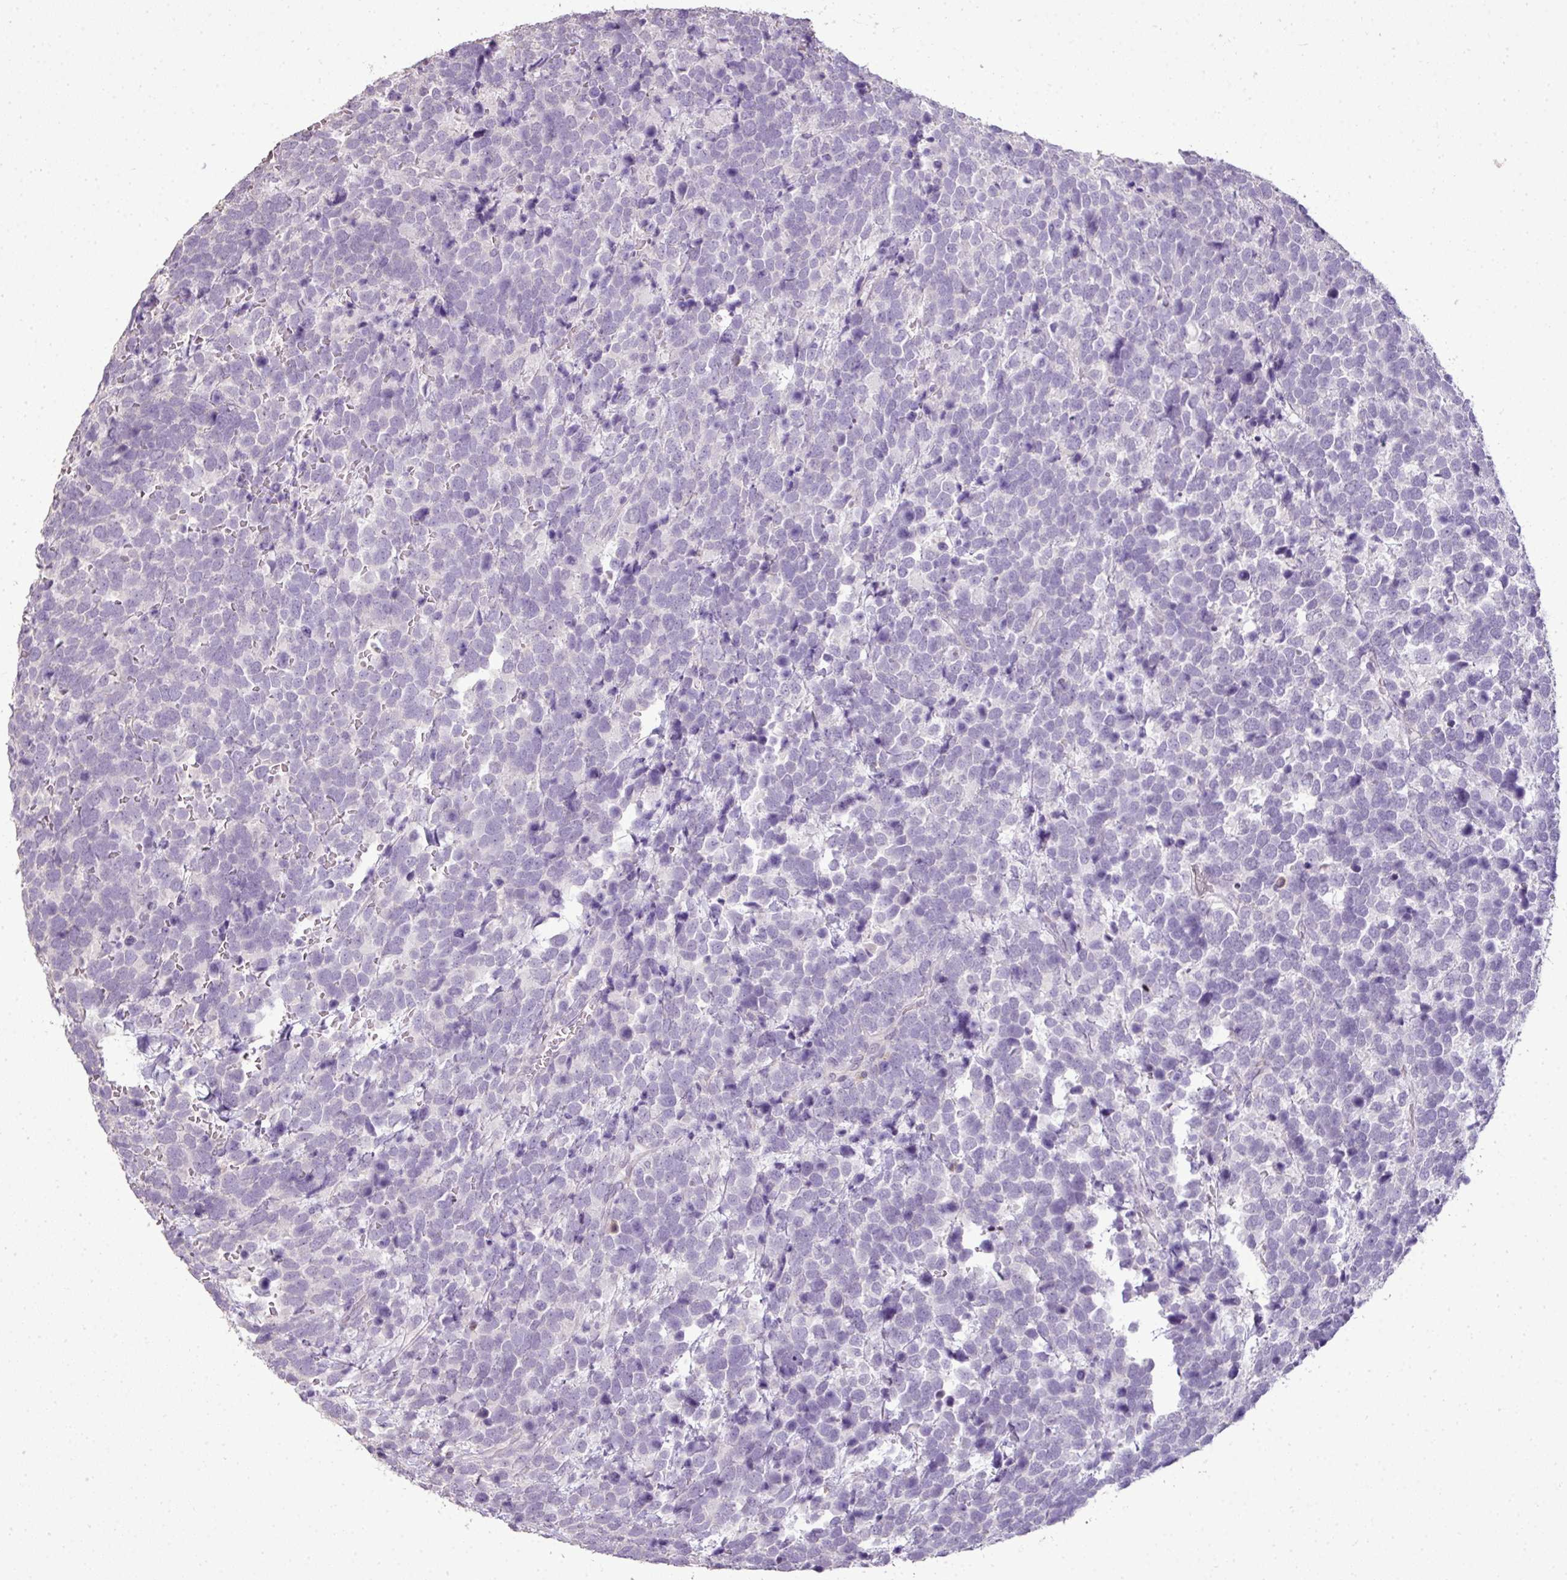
{"staining": {"intensity": "negative", "quantity": "none", "location": "none"}, "tissue": "urothelial cancer", "cell_type": "Tumor cells", "image_type": "cancer", "snomed": [{"axis": "morphology", "description": "Urothelial carcinoma, High grade"}, {"axis": "topography", "description": "Urinary bladder"}], "caption": "This is an immunohistochemistry (IHC) micrograph of human urothelial cancer. There is no expression in tumor cells.", "gene": "LY9", "patient": {"sex": "female", "age": 82}}